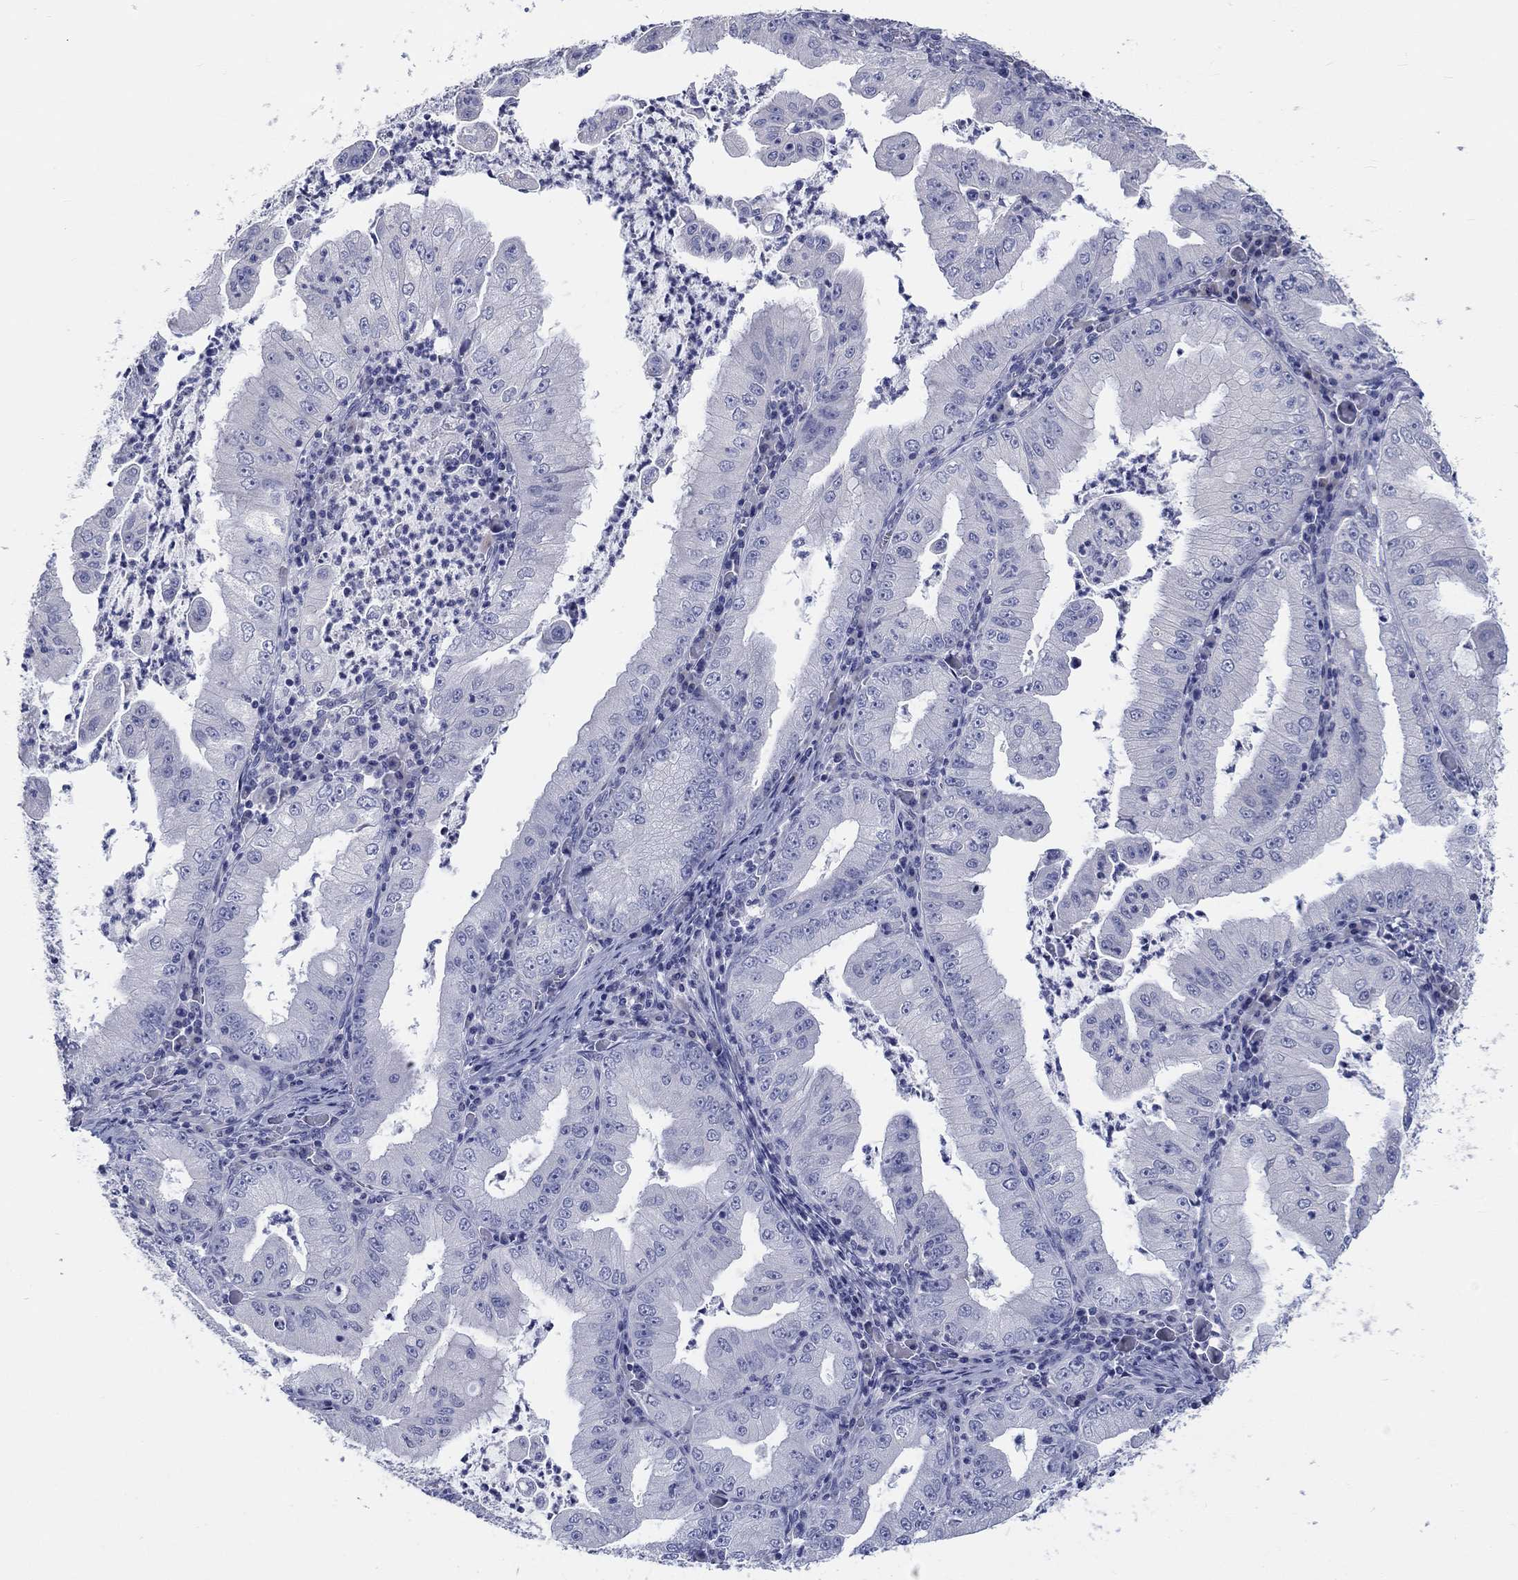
{"staining": {"intensity": "negative", "quantity": "none", "location": "none"}, "tissue": "stomach cancer", "cell_type": "Tumor cells", "image_type": "cancer", "snomed": [{"axis": "morphology", "description": "Adenocarcinoma, NOS"}, {"axis": "topography", "description": "Stomach"}], "caption": "This is an IHC image of stomach adenocarcinoma. There is no expression in tumor cells.", "gene": "LRRC4C", "patient": {"sex": "male", "age": 76}}